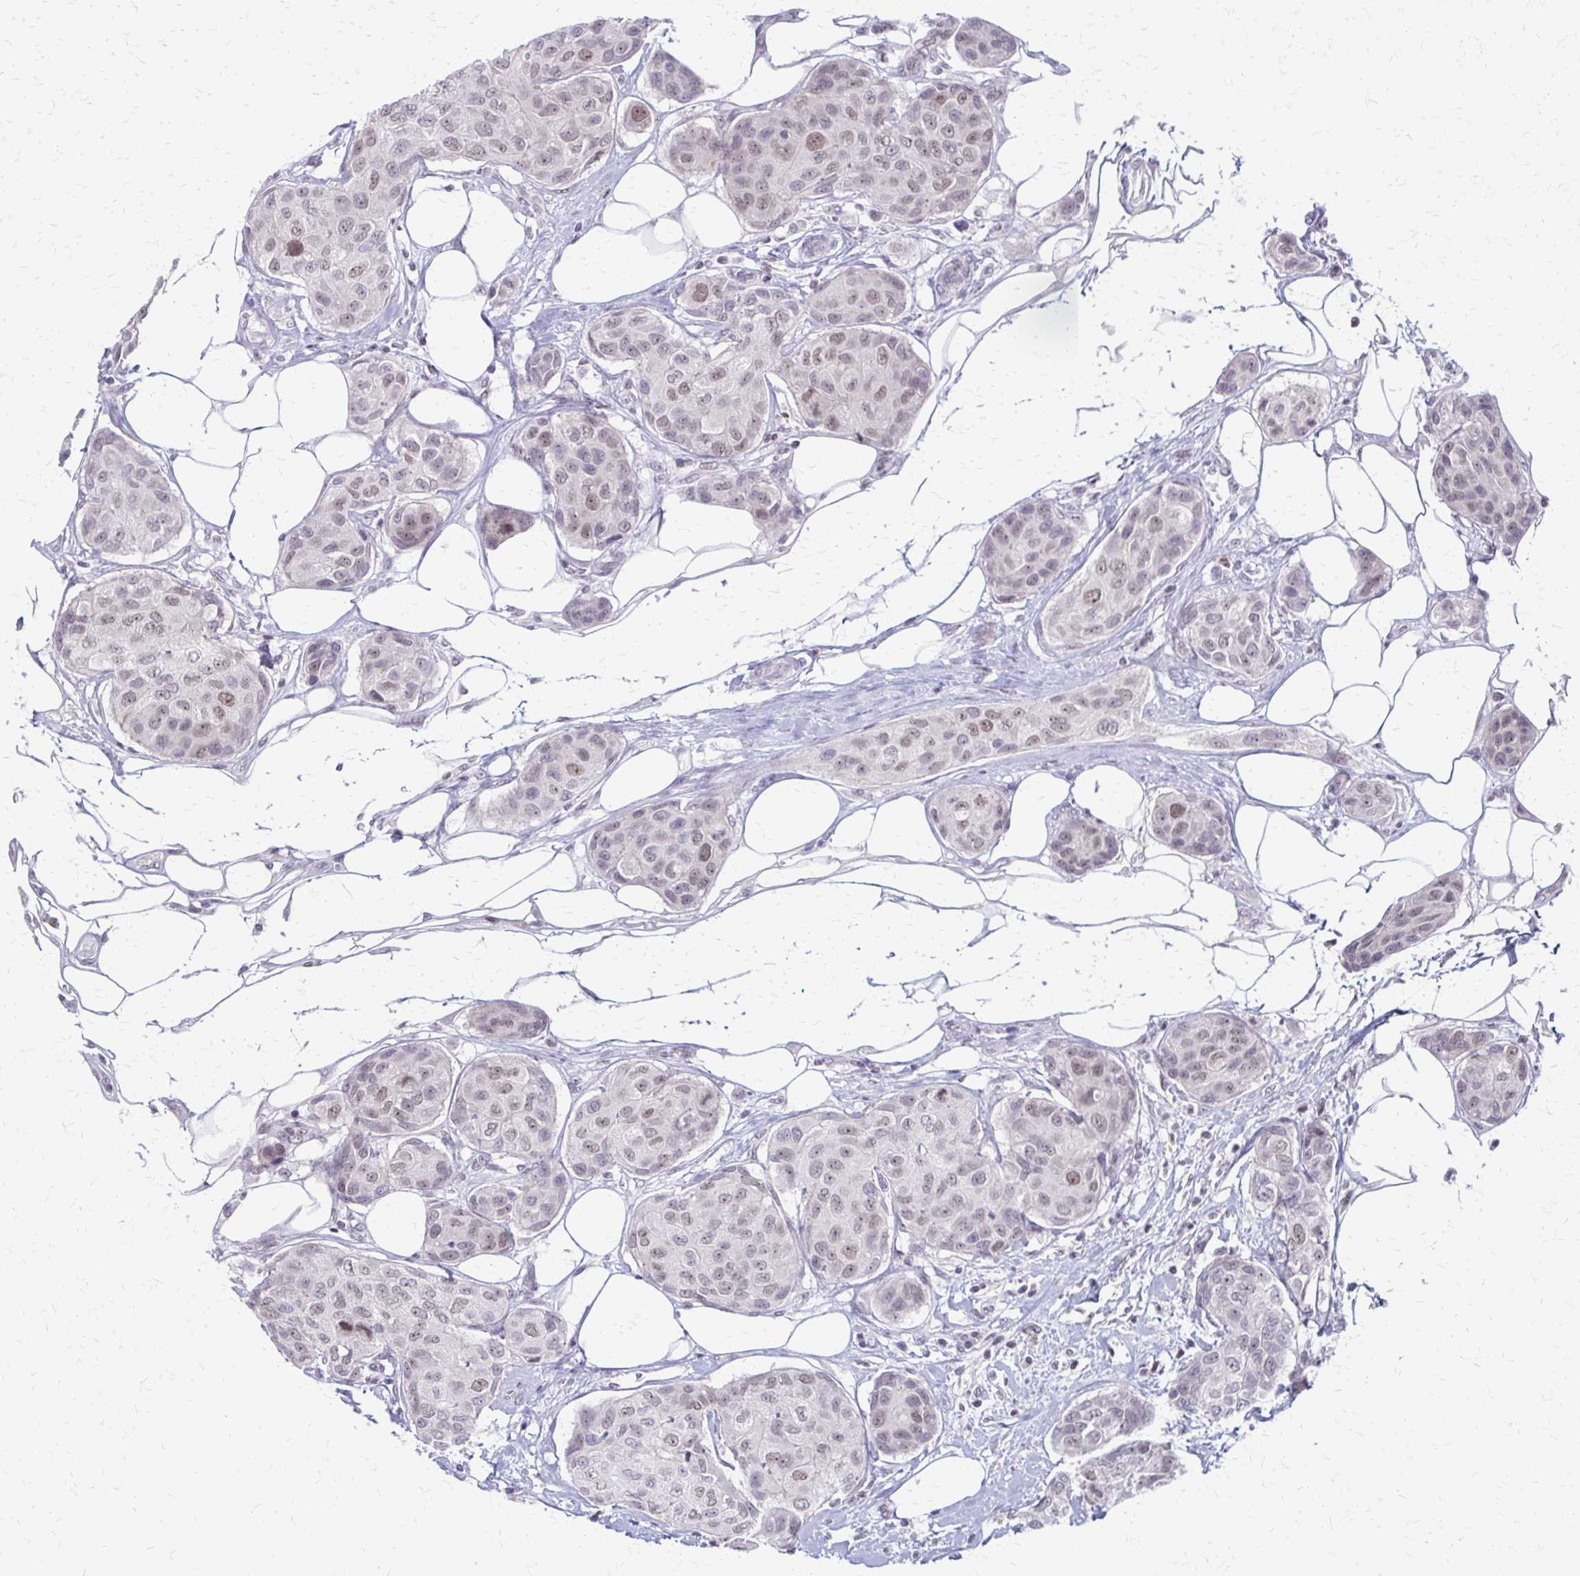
{"staining": {"intensity": "weak", "quantity": "25%-75%", "location": "nuclear"}, "tissue": "breast cancer", "cell_type": "Tumor cells", "image_type": "cancer", "snomed": [{"axis": "morphology", "description": "Duct carcinoma"}, {"axis": "topography", "description": "Breast"}, {"axis": "topography", "description": "Lymph node"}], "caption": "Tumor cells exhibit low levels of weak nuclear expression in approximately 25%-75% of cells in intraductal carcinoma (breast). (Stains: DAB (3,3'-diaminobenzidine) in brown, nuclei in blue, Microscopy: brightfield microscopy at high magnification).", "gene": "EED", "patient": {"sex": "female", "age": 80}}